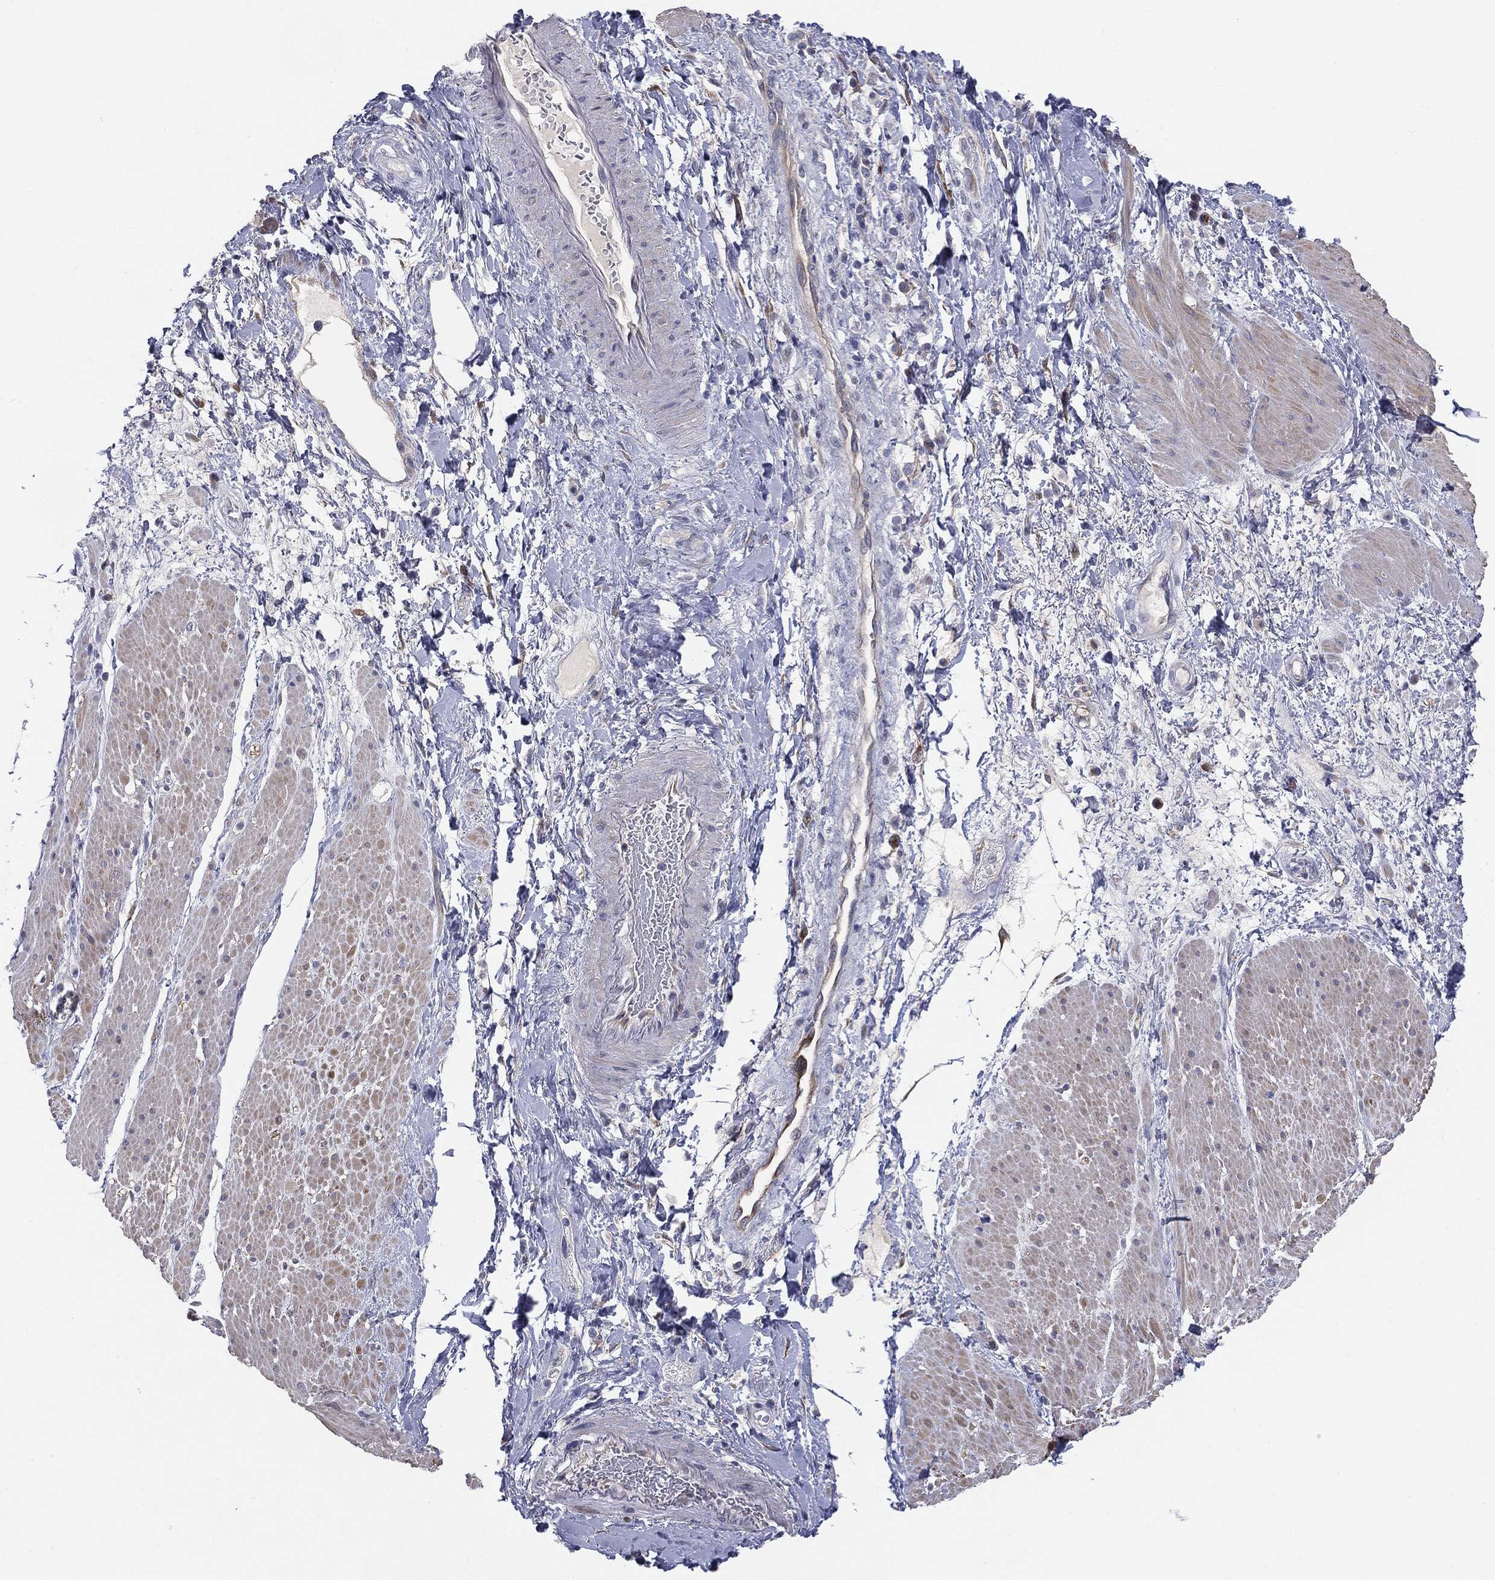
{"staining": {"intensity": "weak", "quantity": "<25%", "location": "cytoplasmic/membranous"}, "tissue": "smooth muscle", "cell_type": "Smooth muscle cells", "image_type": "normal", "snomed": [{"axis": "morphology", "description": "Normal tissue, NOS"}, {"axis": "topography", "description": "Soft tissue"}, {"axis": "topography", "description": "Smooth muscle"}], "caption": "Immunohistochemistry micrograph of unremarkable human smooth muscle stained for a protein (brown), which shows no expression in smooth muscle cells.", "gene": "KRT5", "patient": {"sex": "male", "age": 72}}